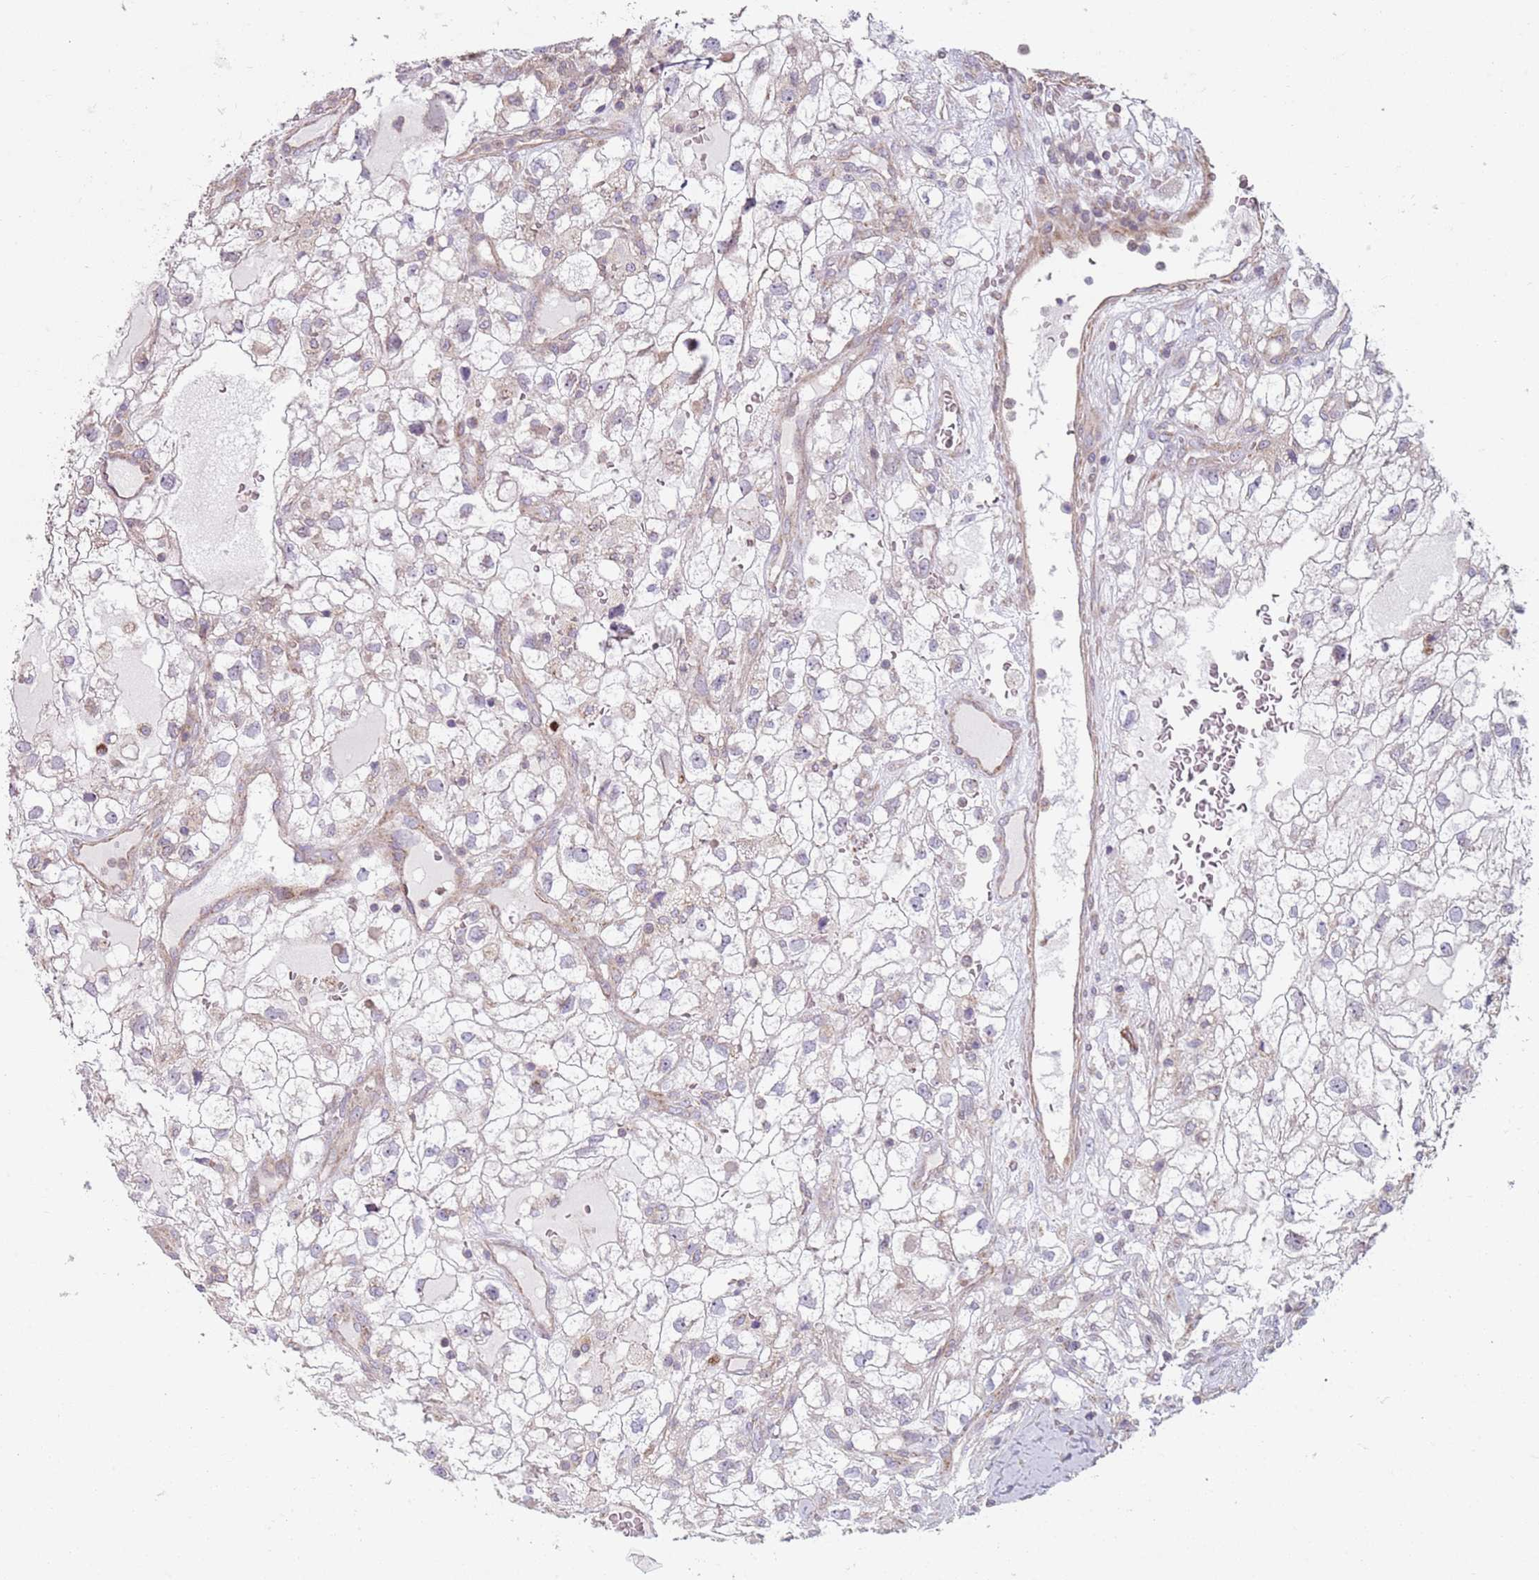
{"staining": {"intensity": "weak", "quantity": "<25%", "location": "cytoplasmic/membranous"}, "tissue": "renal cancer", "cell_type": "Tumor cells", "image_type": "cancer", "snomed": [{"axis": "morphology", "description": "Adenocarcinoma, NOS"}, {"axis": "topography", "description": "Kidney"}], "caption": "Renal cancer stained for a protein using IHC exhibits no positivity tumor cells.", "gene": "GAS8", "patient": {"sex": "male", "age": 59}}